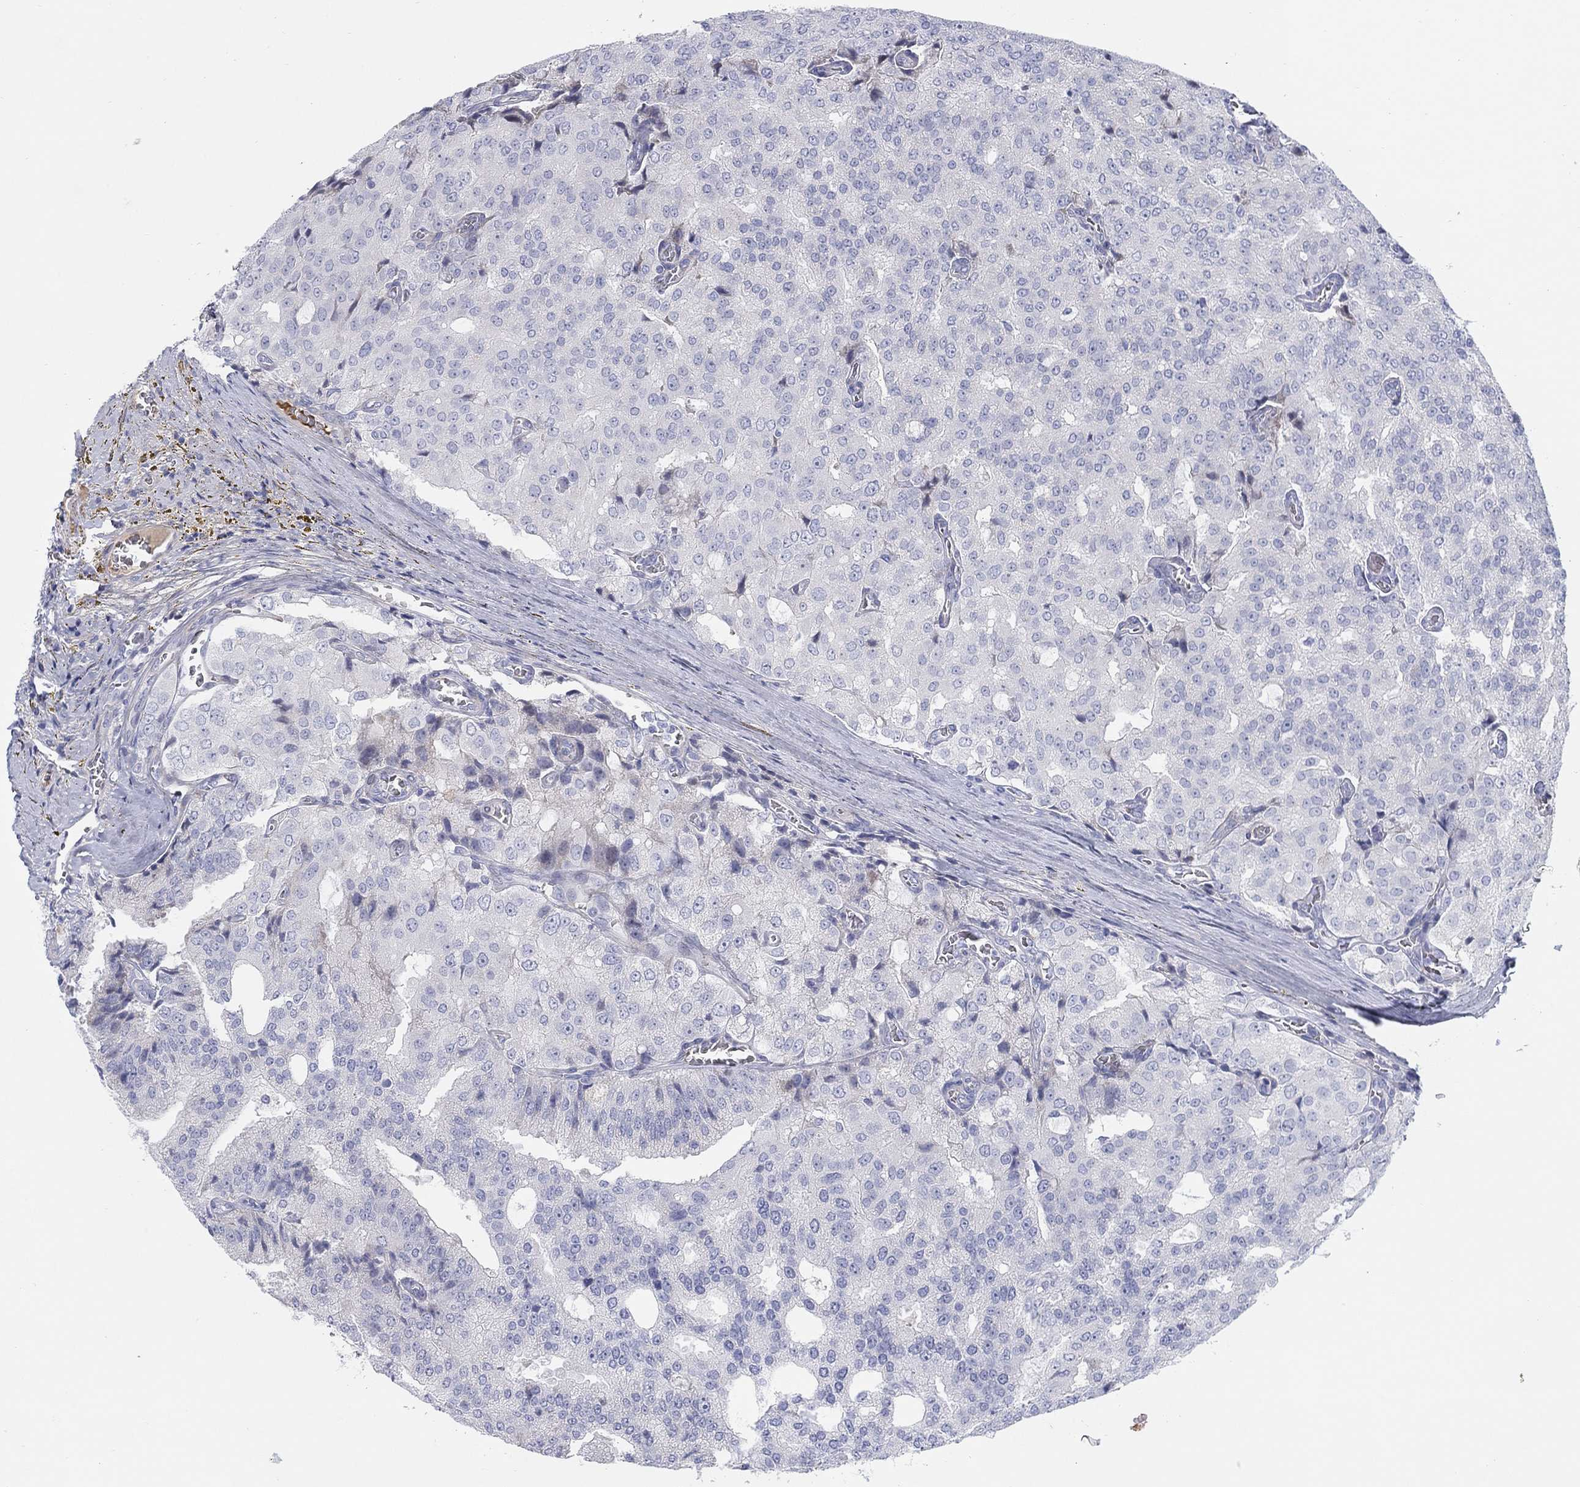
{"staining": {"intensity": "negative", "quantity": "none", "location": "none"}, "tissue": "prostate cancer", "cell_type": "Tumor cells", "image_type": "cancer", "snomed": [{"axis": "morphology", "description": "Adenocarcinoma, NOS"}, {"axis": "topography", "description": "Prostate and seminal vesicle, NOS"}, {"axis": "topography", "description": "Prostate"}], "caption": "IHC of prostate cancer demonstrates no staining in tumor cells.", "gene": "HEATR4", "patient": {"sex": "male", "age": 67}}